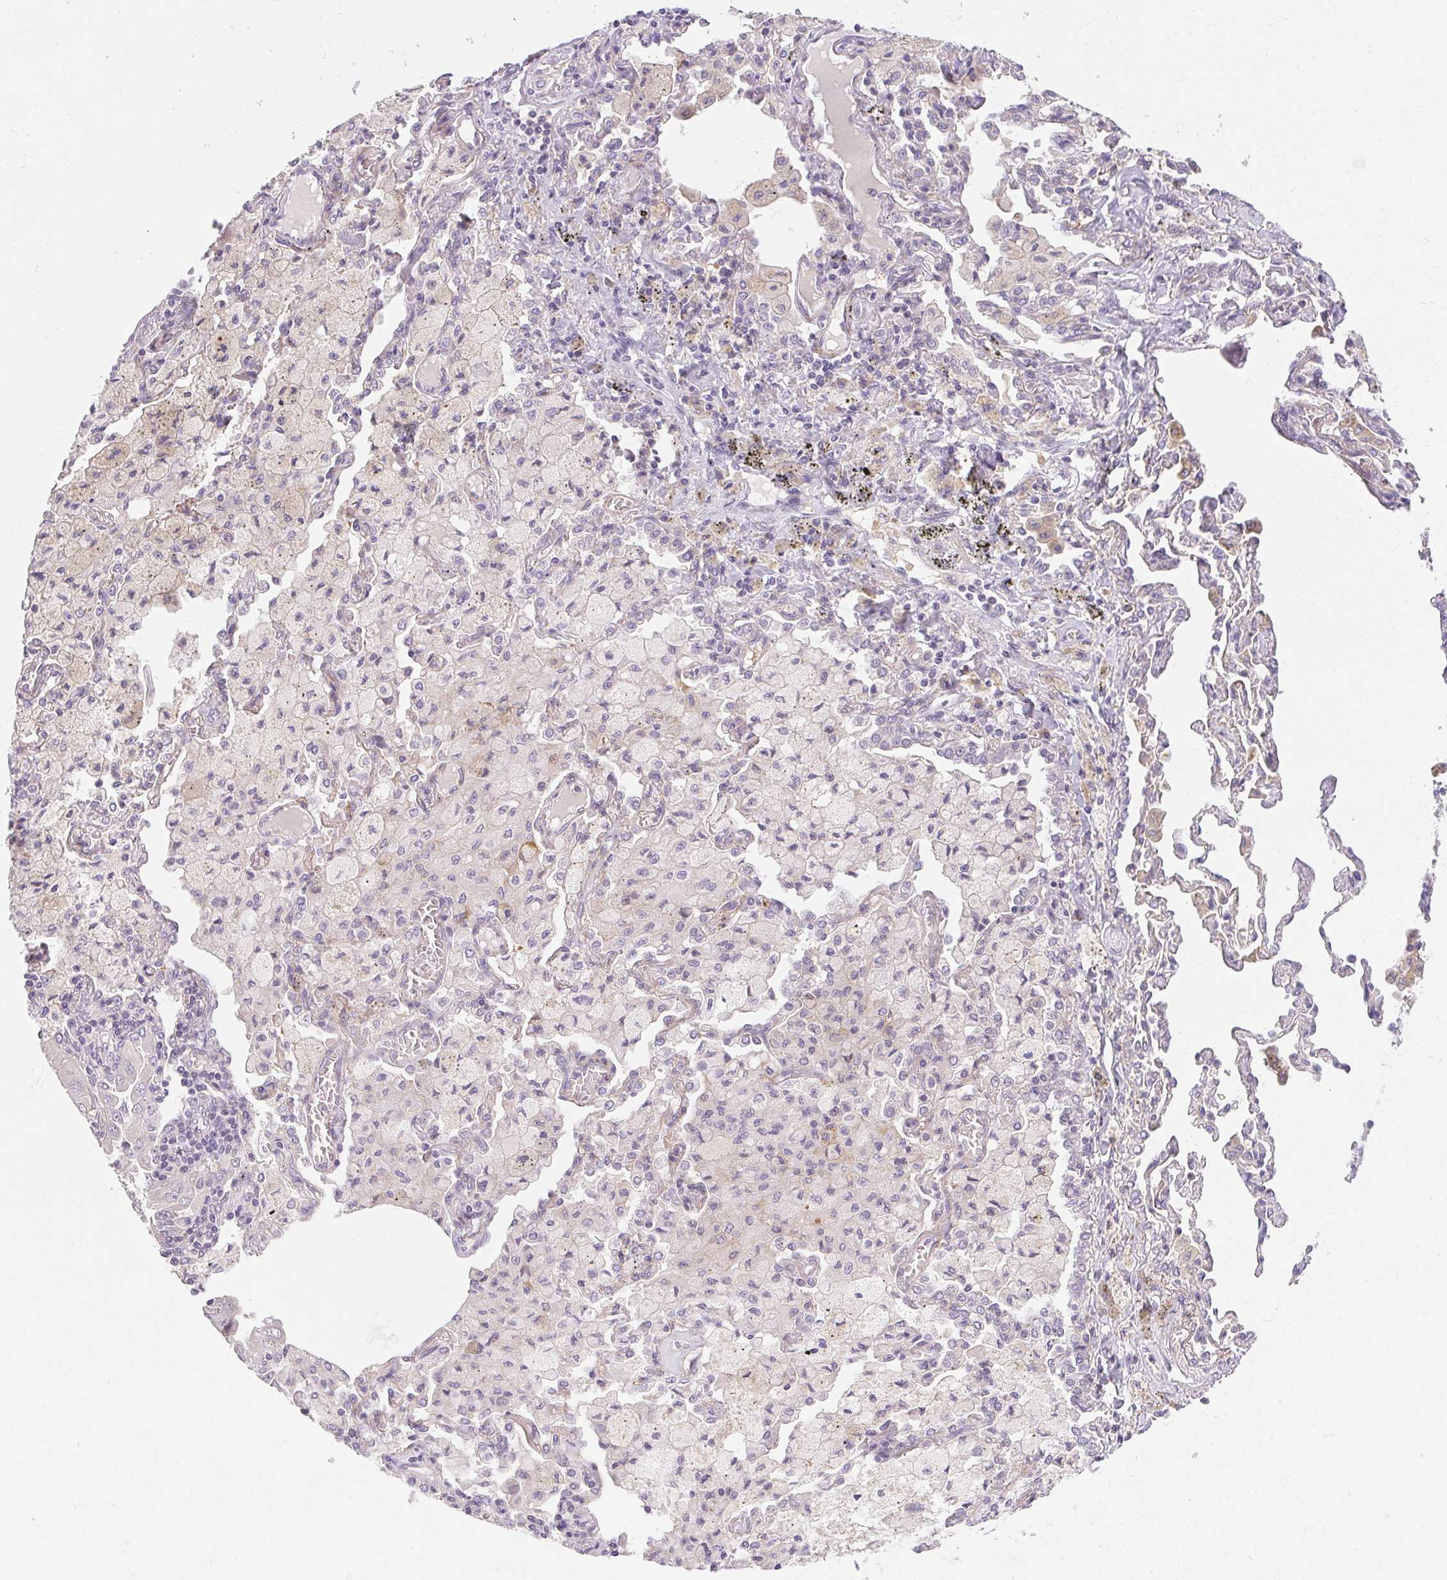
{"staining": {"intensity": "negative", "quantity": "none", "location": "none"}, "tissue": "lung cancer", "cell_type": "Tumor cells", "image_type": "cancer", "snomed": [{"axis": "morphology", "description": "Adenocarcinoma, NOS"}, {"axis": "topography", "description": "Lung"}], "caption": "IHC micrograph of human lung adenocarcinoma stained for a protein (brown), which displays no positivity in tumor cells.", "gene": "TMEM52B", "patient": {"sex": "male", "age": 64}}